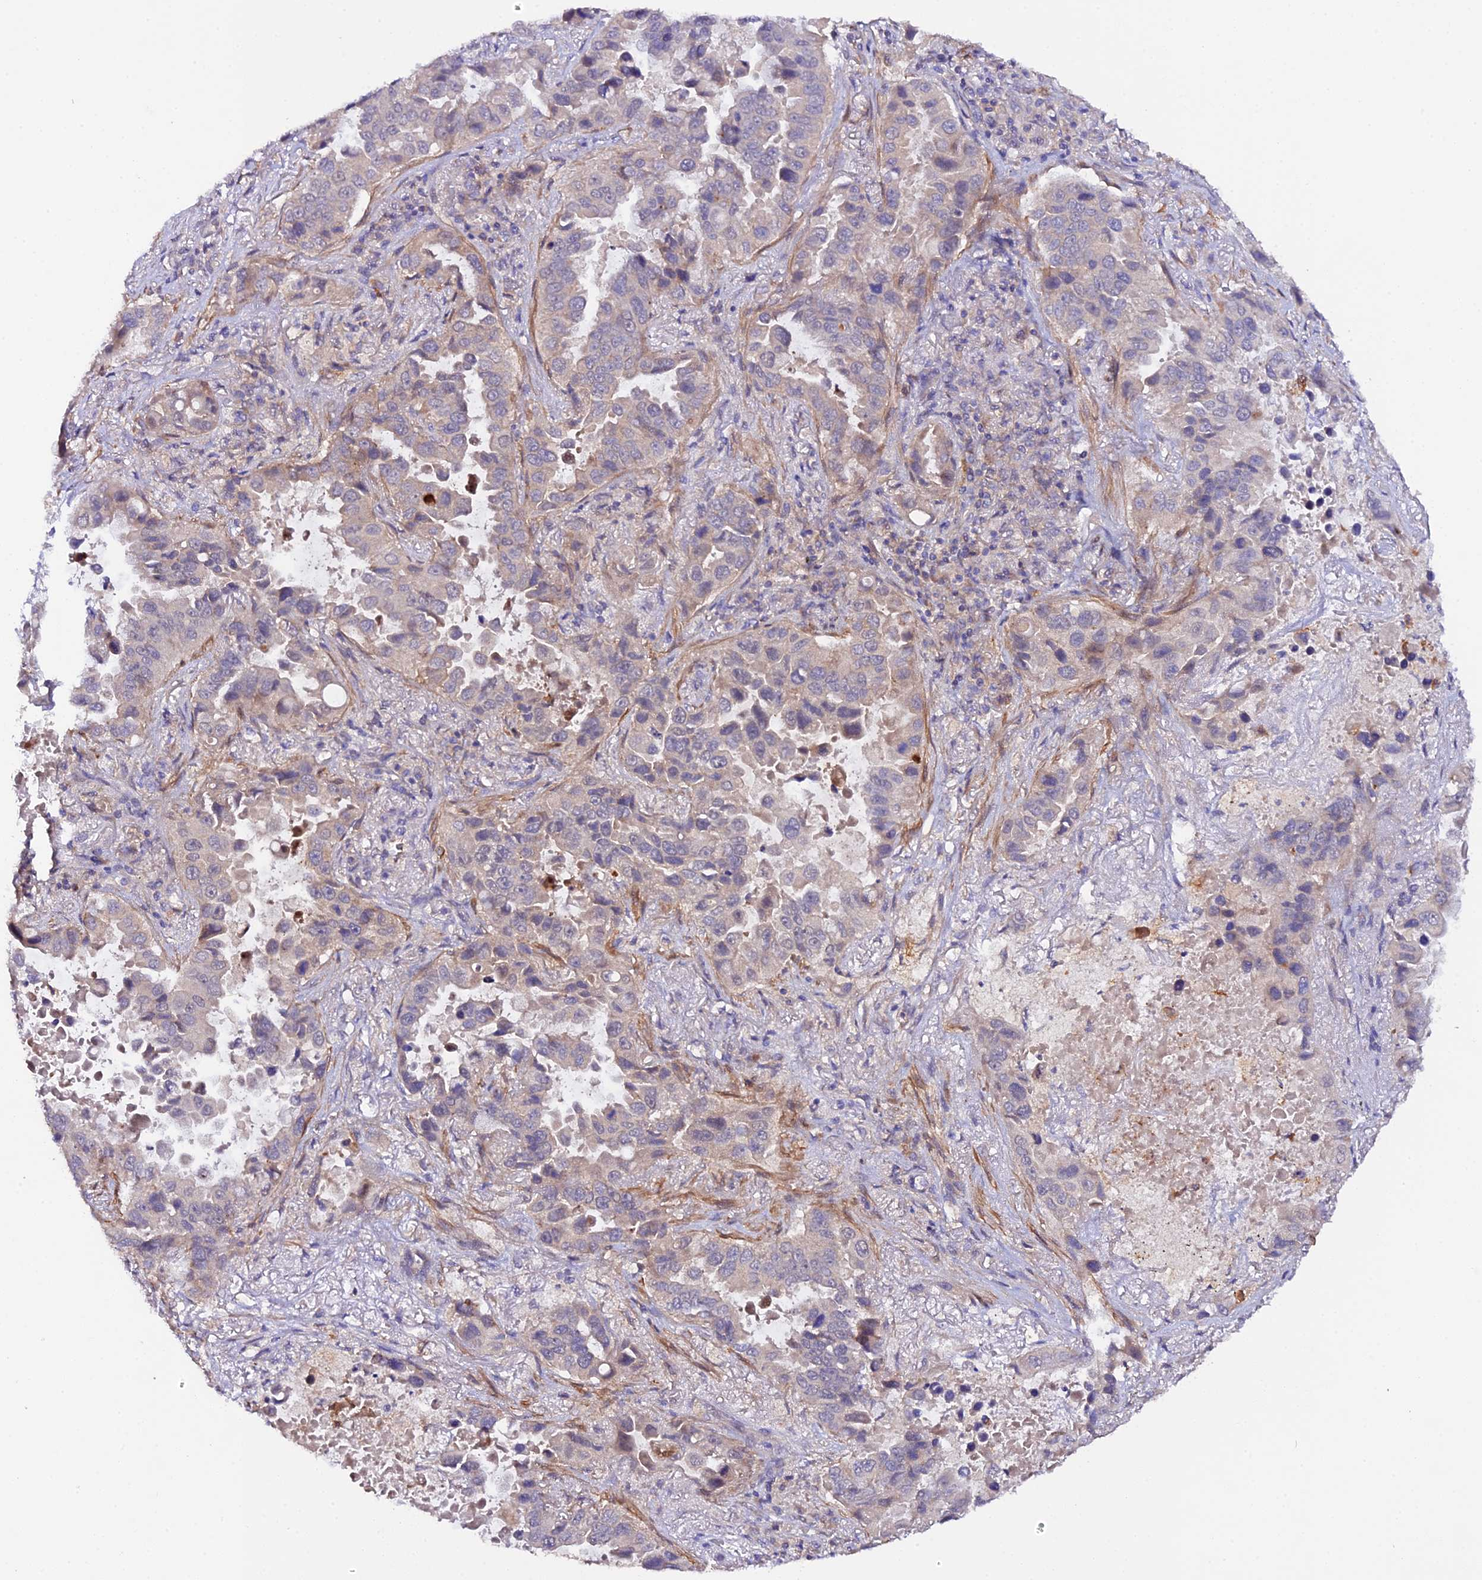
{"staining": {"intensity": "weak", "quantity": "<25%", "location": "cytoplasmic/membranous"}, "tissue": "lung cancer", "cell_type": "Tumor cells", "image_type": "cancer", "snomed": [{"axis": "morphology", "description": "Adenocarcinoma, NOS"}, {"axis": "topography", "description": "Lung"}], "caption": "A photomicrograph of lung cancer (adenocarcinoma) stained for a protein reveals no brown staining in tumor cells. (DAB (3,3'-diaminobenzidine) immunohistochemistry (IHC) visualized using brightfield microscopy, high magnification).", "gene": "TRIM26", "patient": {"sex": "male", "age": 64}}